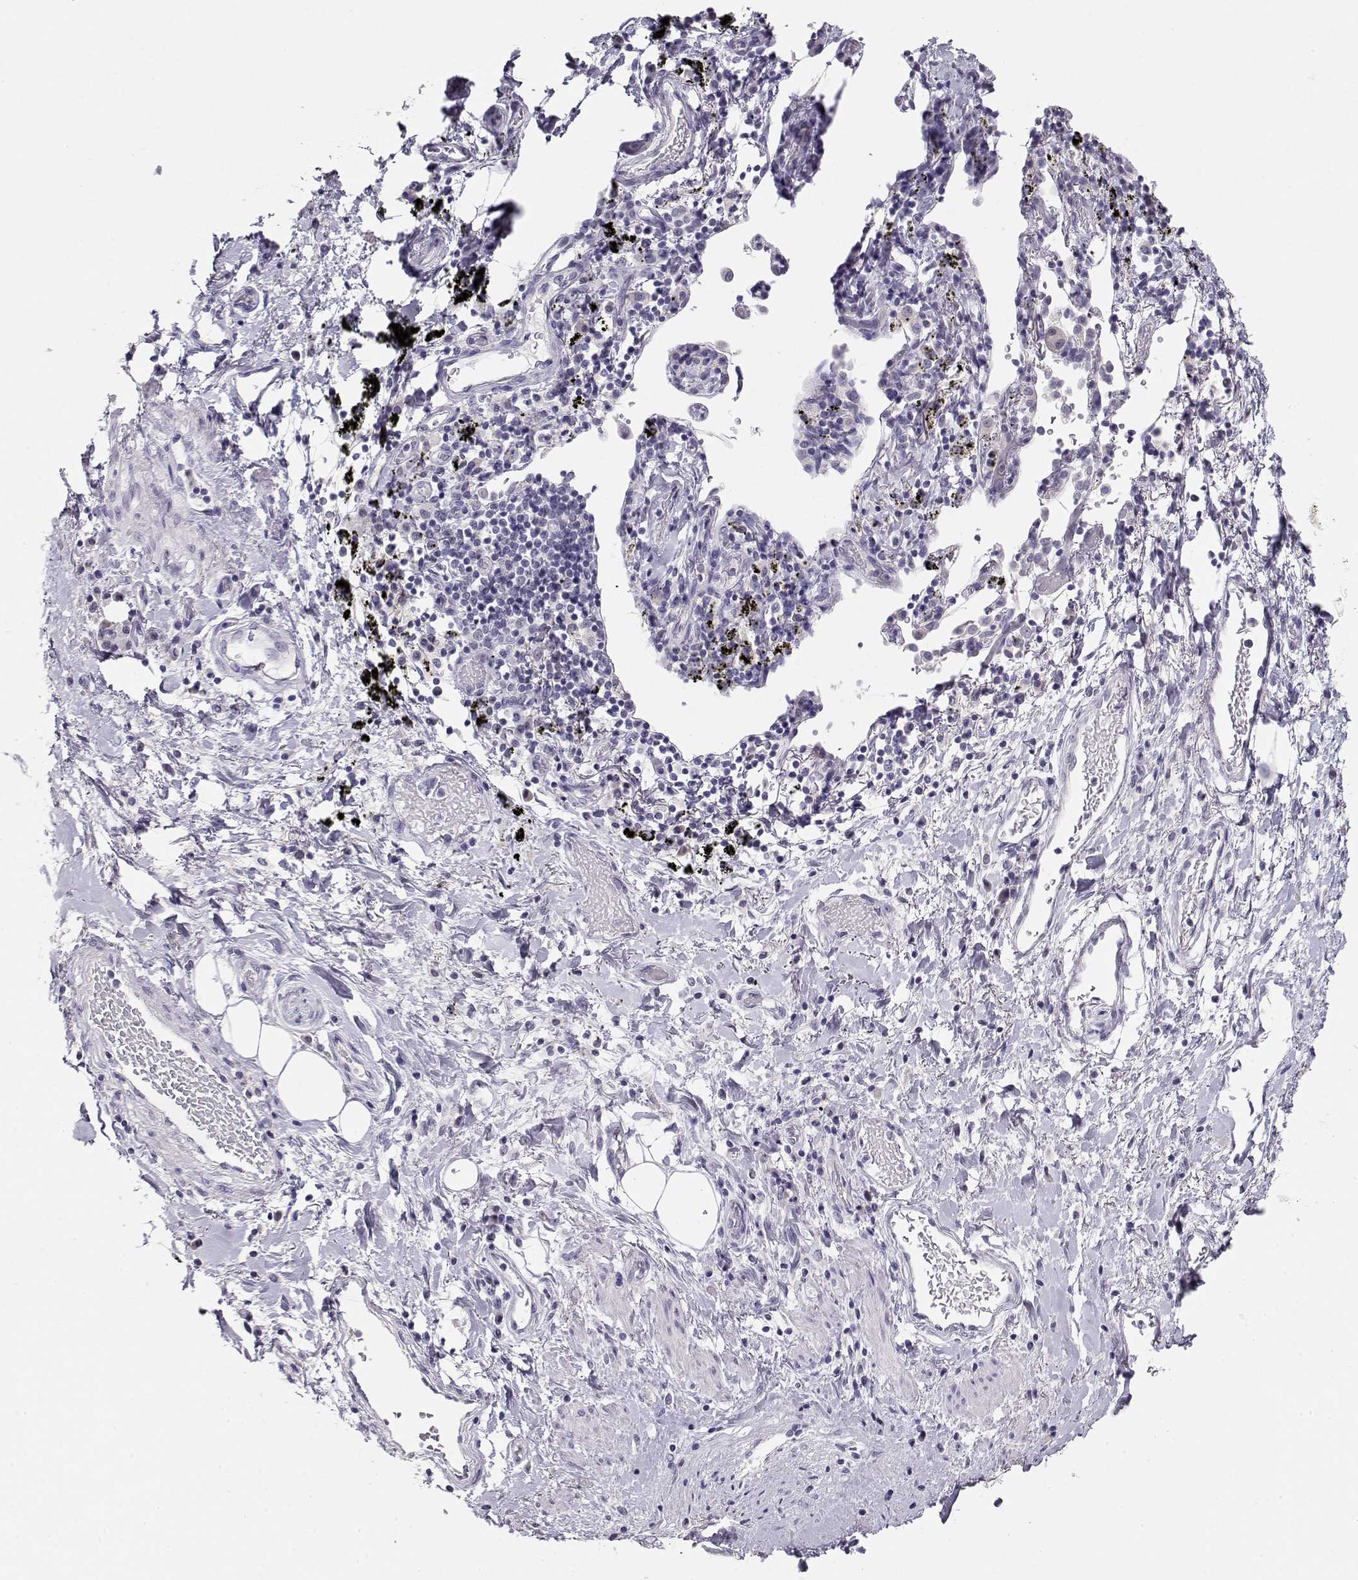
{"staining": {"intensity": "negative", "quantity": "none", "location": "none"}, "tissue": "lung cancer", "cell_type": "Tumor cells", "image_type": "cancer", "snomed": [{"axis": "morphology", "description": "Squamous cell carcinoma, NOS"}, {"axis": "topography", "description": "Lung"}], "caption": "A photomicrograph of squamous cell carcinoma (lung) stained for a protein shows no brown staining in tumor cells.", "gene": "IMPG1", "patient": {"sex": "male", "age": 57}}